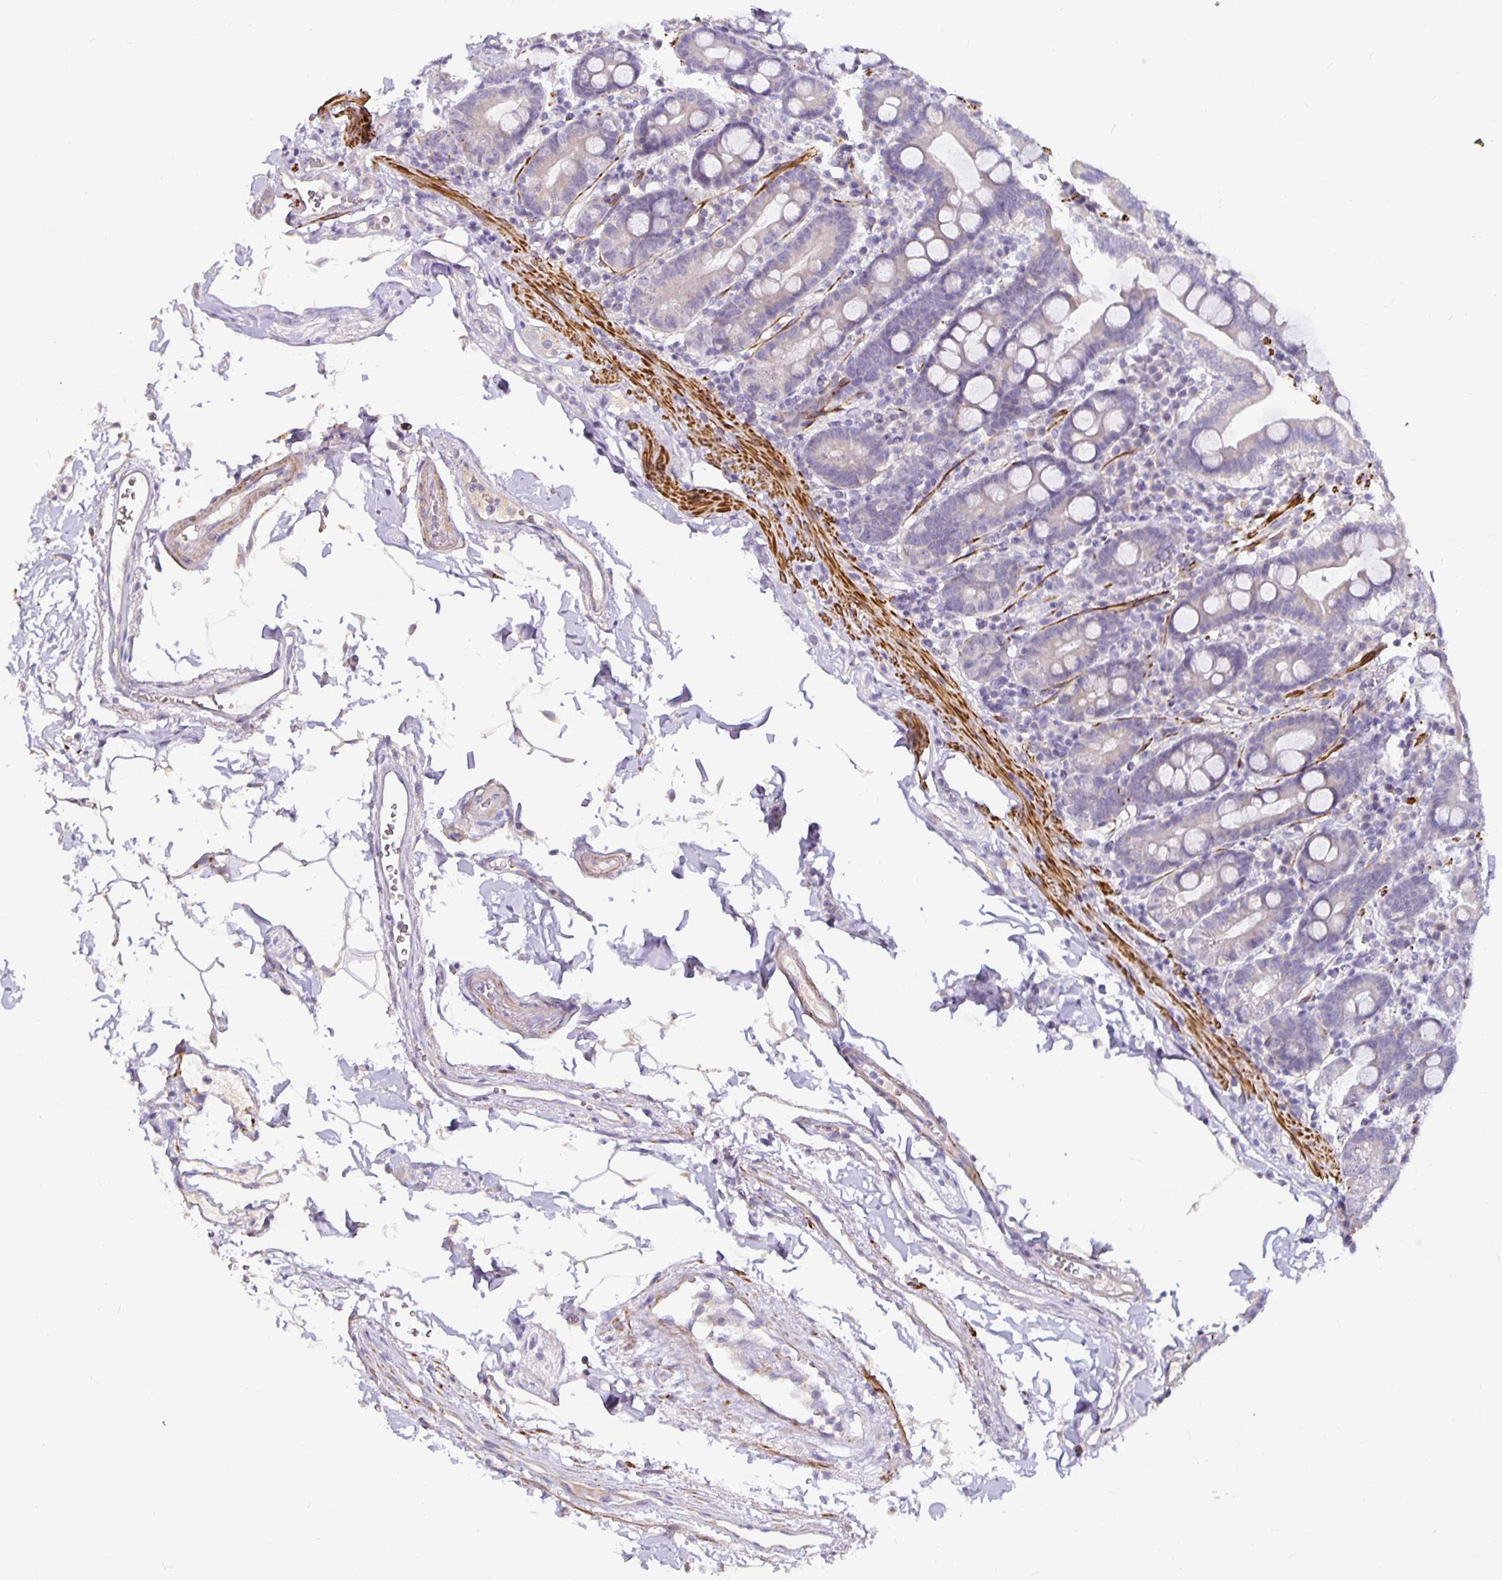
{"staining": {"intensity": "negative", "quantity": "none", "location": "none"}, "tissue": "duodenum", "cell_type": "Glandular cells", "image_type": "normal", "snomed": [{"axis": "morphology", "description": "Normal tissue, NOS"}, {"axis": "topography", "description": "Pancreas"}, {"axis": "topography", "description": "Duodenum"}], "caption": "This is an immunohistochemistry (IHC) micrograph of unremarkable human duodenum. There is no expression in glandular cells.", "gene": "CA12", "patient": {"sex": "male", "age": 59}}